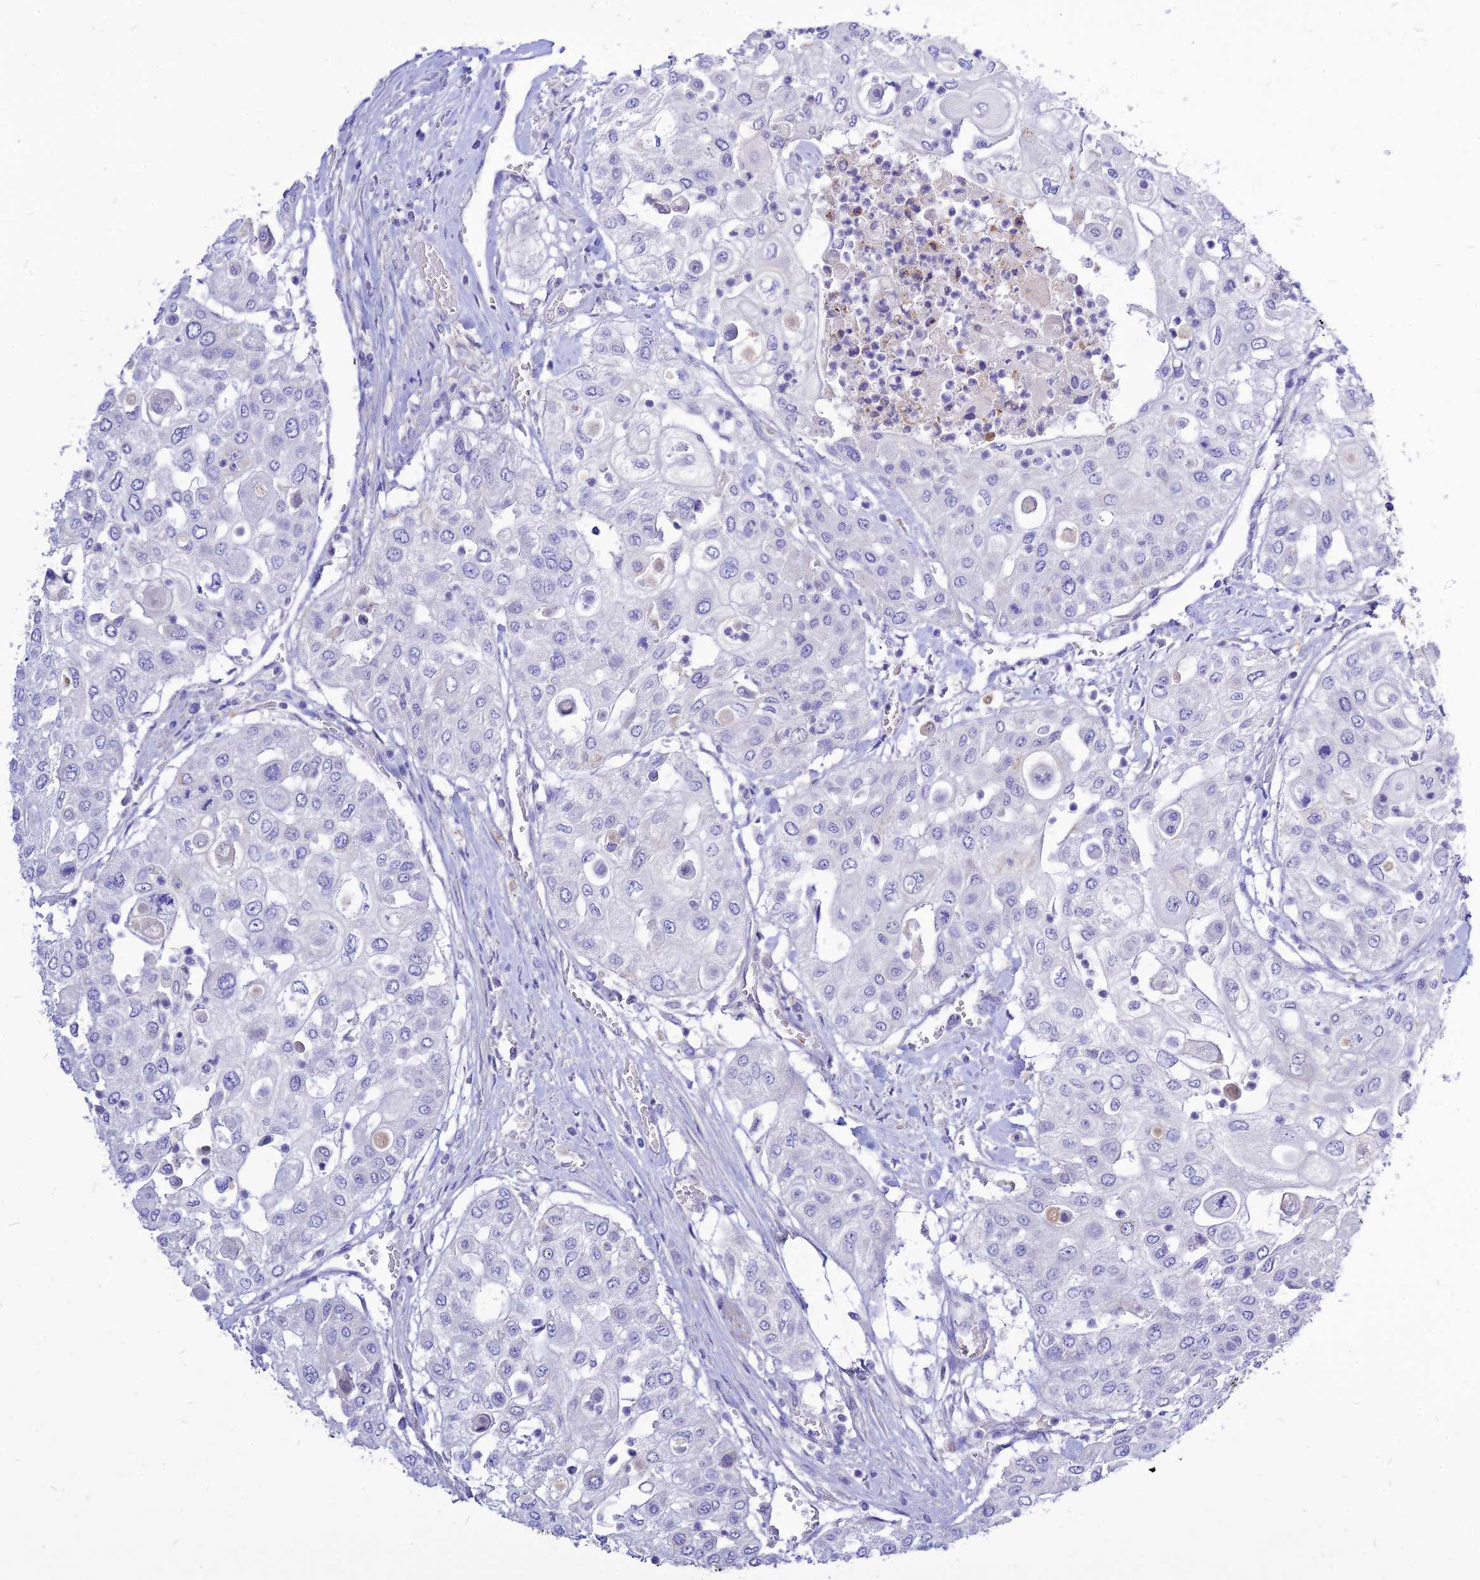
{"staining": {"intensity": "negative", "quantity": "none", "location": "none"}, "tissue": "urothelial cancer", "cell_type": "Tumor cells", "image_type": "cancer", "snomed": [{"axis": "morphology", "description": "Urothelial carcinoma, High grade"}, {"axis": "topography", "description": "Urinary bladder"}], "caption": "Immunohistochemistry (IHC) histopathology image of human urothelial cancer stained for a protein (brown), which shows no expression in tumor cells.", "gene": "CZIB", "patient": {"sex": "female", "age": 79}}